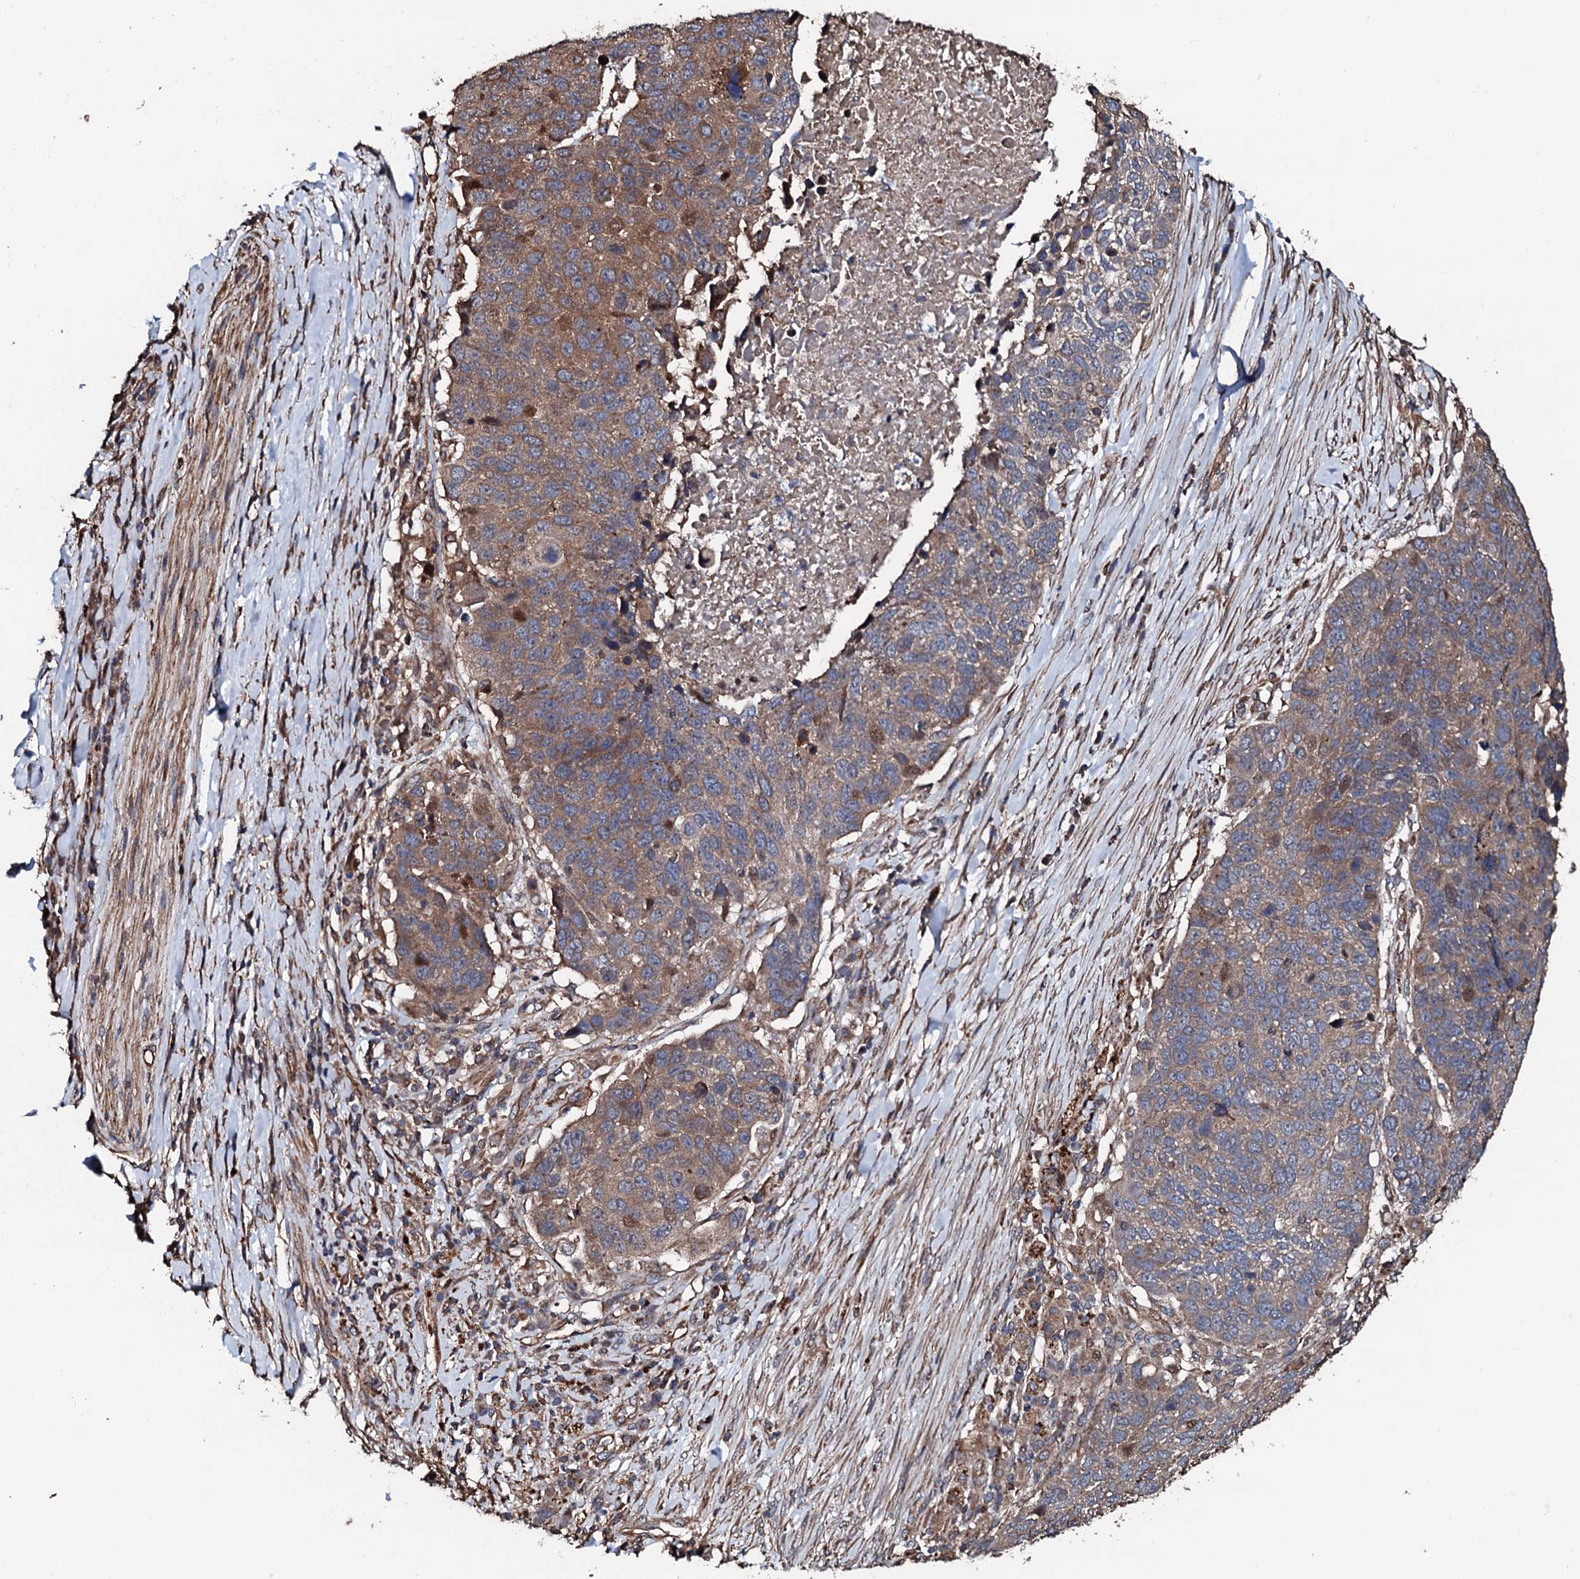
{"staining": {"intensity": "moderate", "quantity": ">75%", "location": "cytoplasmic/membranous"}, "tissue": "lung cancer", "cell_type": "Tumor cells", "image_type": "cancer", "snomed": [{"axis": "morphology", "description": "Normal tissue, NOS"}, {"axis": "morphology", "description": "Squamous cell carcinoma, NOS"}, {"axis": "topography", "description": "Lymph node"}, {"axis": "topography", "description": "Lung"}], "caption": "Protein staining displays moderate cytoplasmic/membranous staining in about >75% of tumor cells in lung cancer (squamous cell carcinoma).", "gene": "CKAP5", "patient": {"sex": "male", "age": 66}}